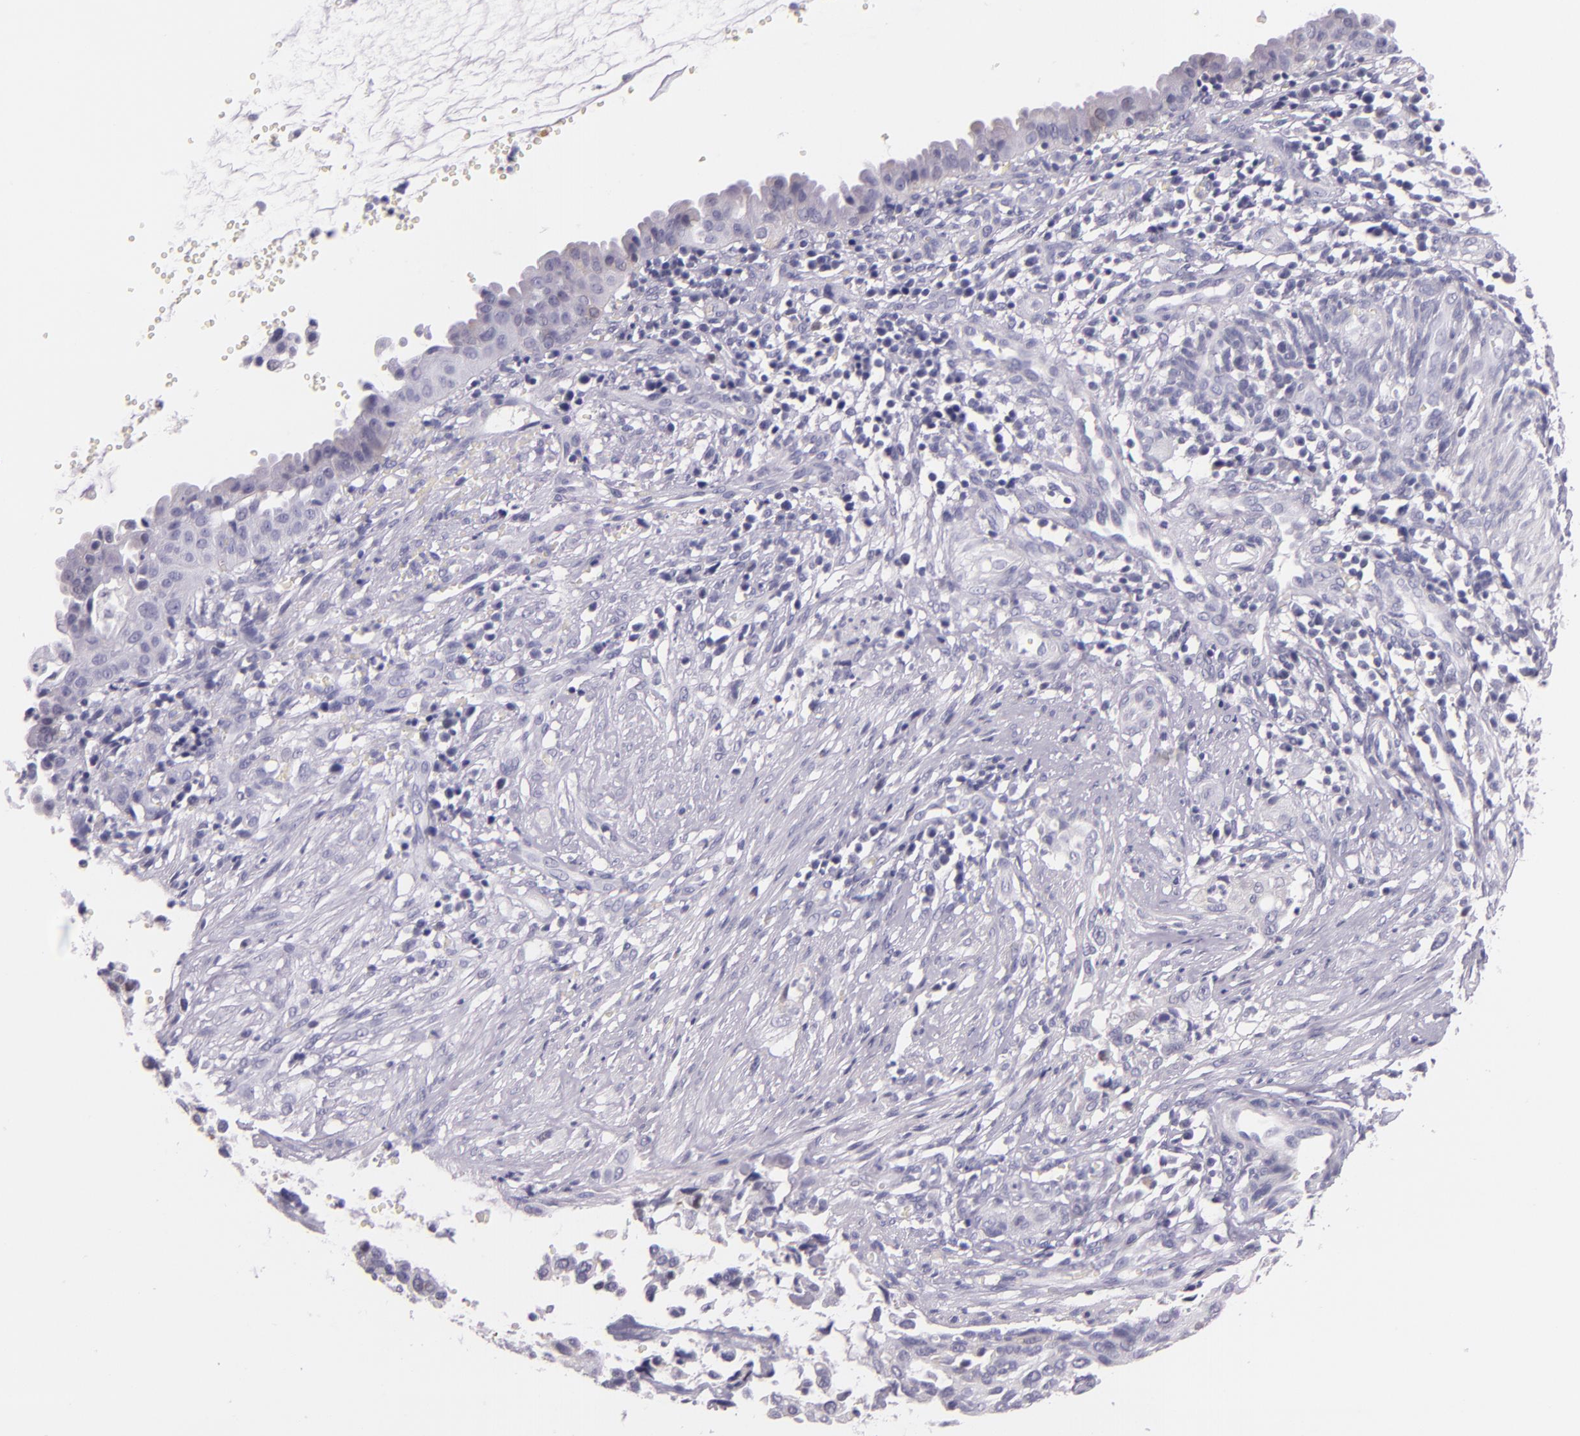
{"staining": {"intensity": "negative", "quantity": "none", "location": "none"}, "tissue": "cervical cancer", "cell_type": "Tumor cells", "image_type": "cancer", "snomed": [{"axis": "morphology", "description": "Normal tissue, NOS"}, {"axis": "morphology", "description": "Squamous cell carcinoma, NOS"}, {"axis": "topography", "description": "Cervix"}], "caption": "Immunohistochemistry of squamous cell carcinoma (cervical) demonstrates no positivity in tumor cells. The staining is performed using DAB (3,3'-diaminobenzidine) brown chromogen with nuclei counter-stained in using hematoxylin.", "gene": "HSP90AA1", "patient": {"sex": "female", "age": 45}}